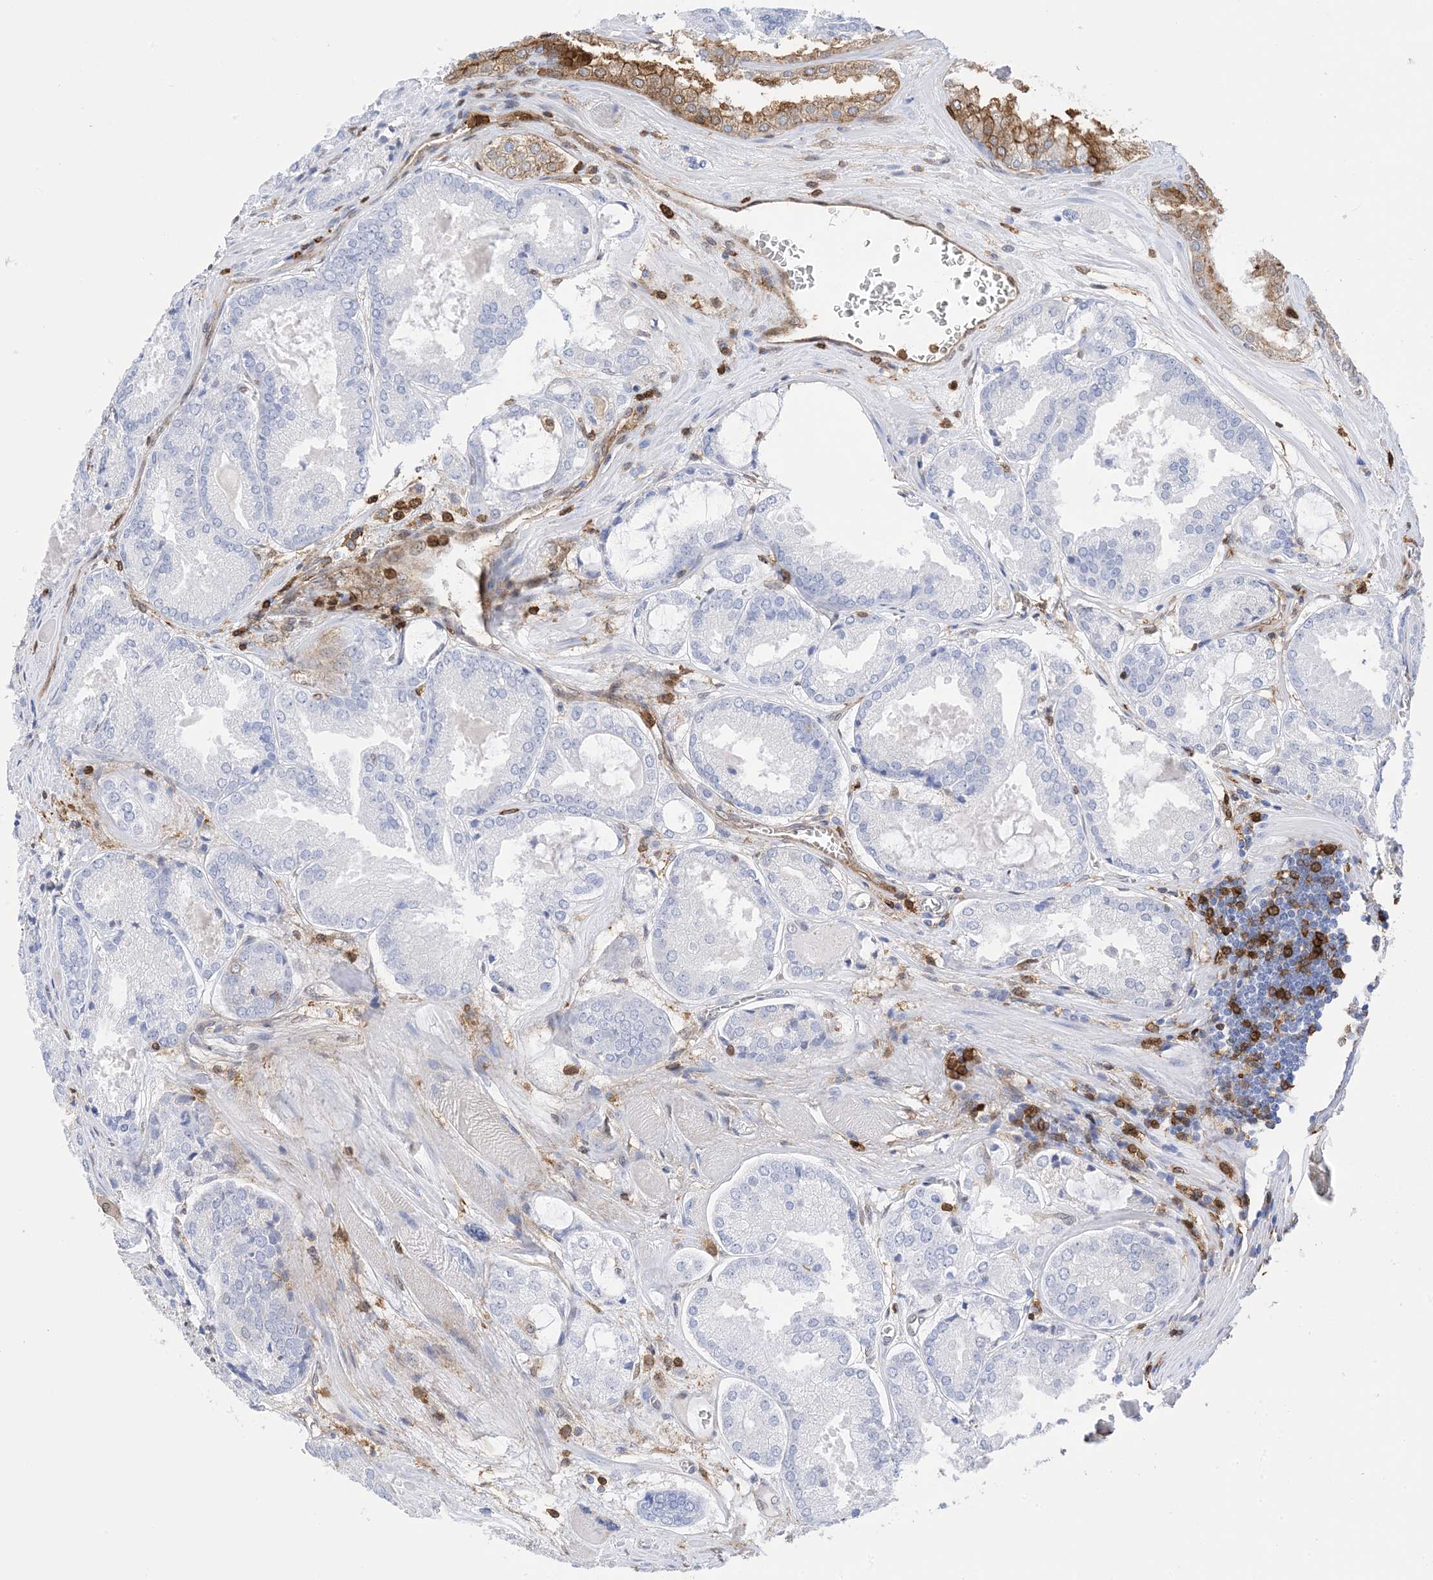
{"staining": {"intensity": "negative", "quantity": "none", "location": "none"}, "tissue": "prostate cancer", "cell_type": "Tumor cells", "image_type": "cancer", "snomed": [{"axis": "morphology", "description": "Adenocarcinoma, Low grade"}, {"axis": "topography", "description": "Prostate"}], "caption": "Tumor cells are negative for brown protein staining in prostate cancer. (DAB (3,3'-diaminobenzidine) immunohistochemistry, high magnification).", "gene": "ANXA1", "patient": {"sex": "male", "age": 67}}